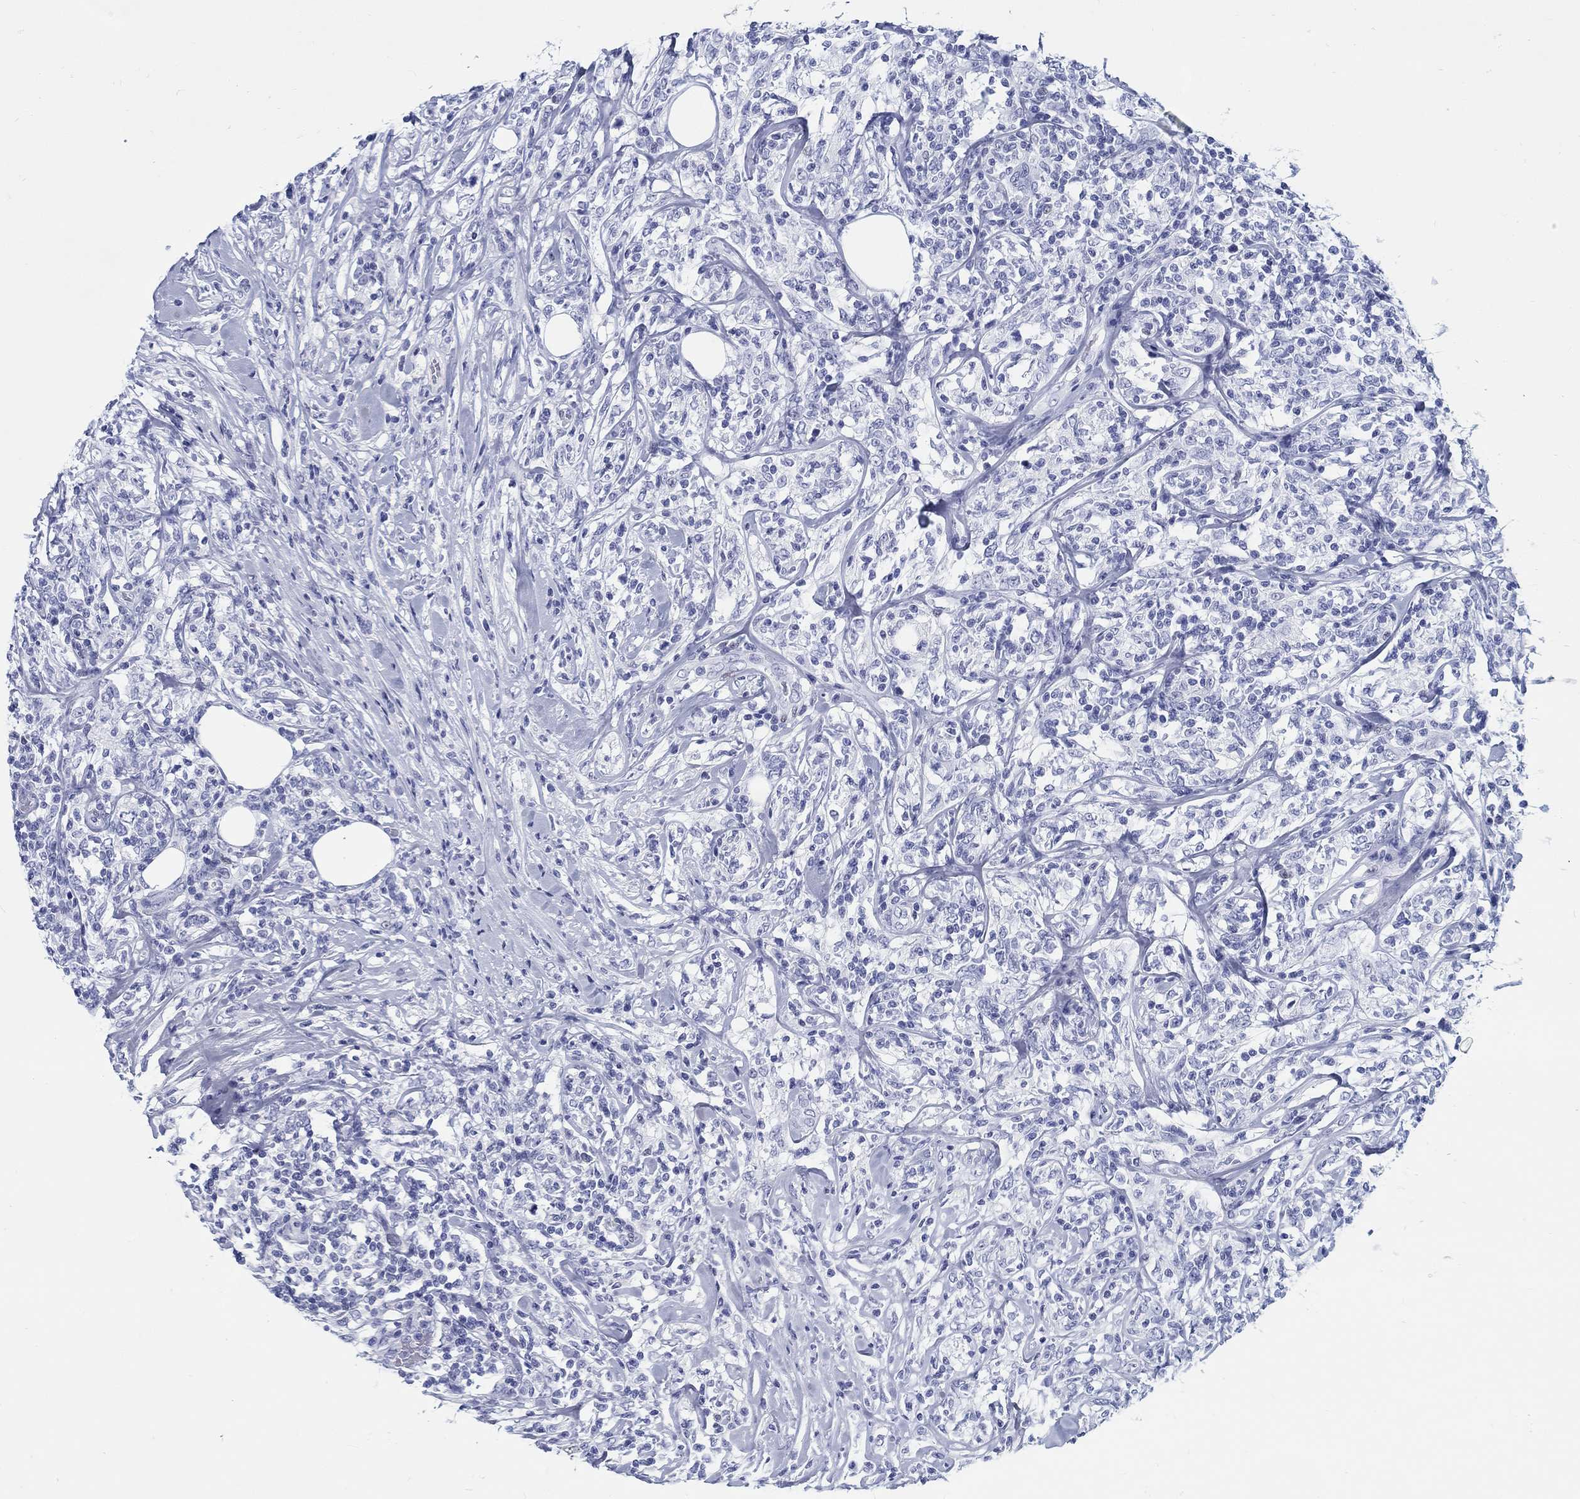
{"staining": {"intensity": "negative", "quantity": "none", "location": "none"}, "tissue": "lymphoma", "cell_type": "Tumor cells", "image_type": "cancer", "snomed": [{"axis": "morphology", "description": "Malignant lymphoma, non-Hodgkin's type, High grade"}, {"axis": "topography", "description": "Lymph node"}], "caption": "Human high-grade malignant lymphoma, non-Hodgkin's type stained for a protein using immunohistochemistry (IHC) shows no staining in tumor cells.", "gene": "H1-1", "patient": {"sex": "female", "age": 84}}